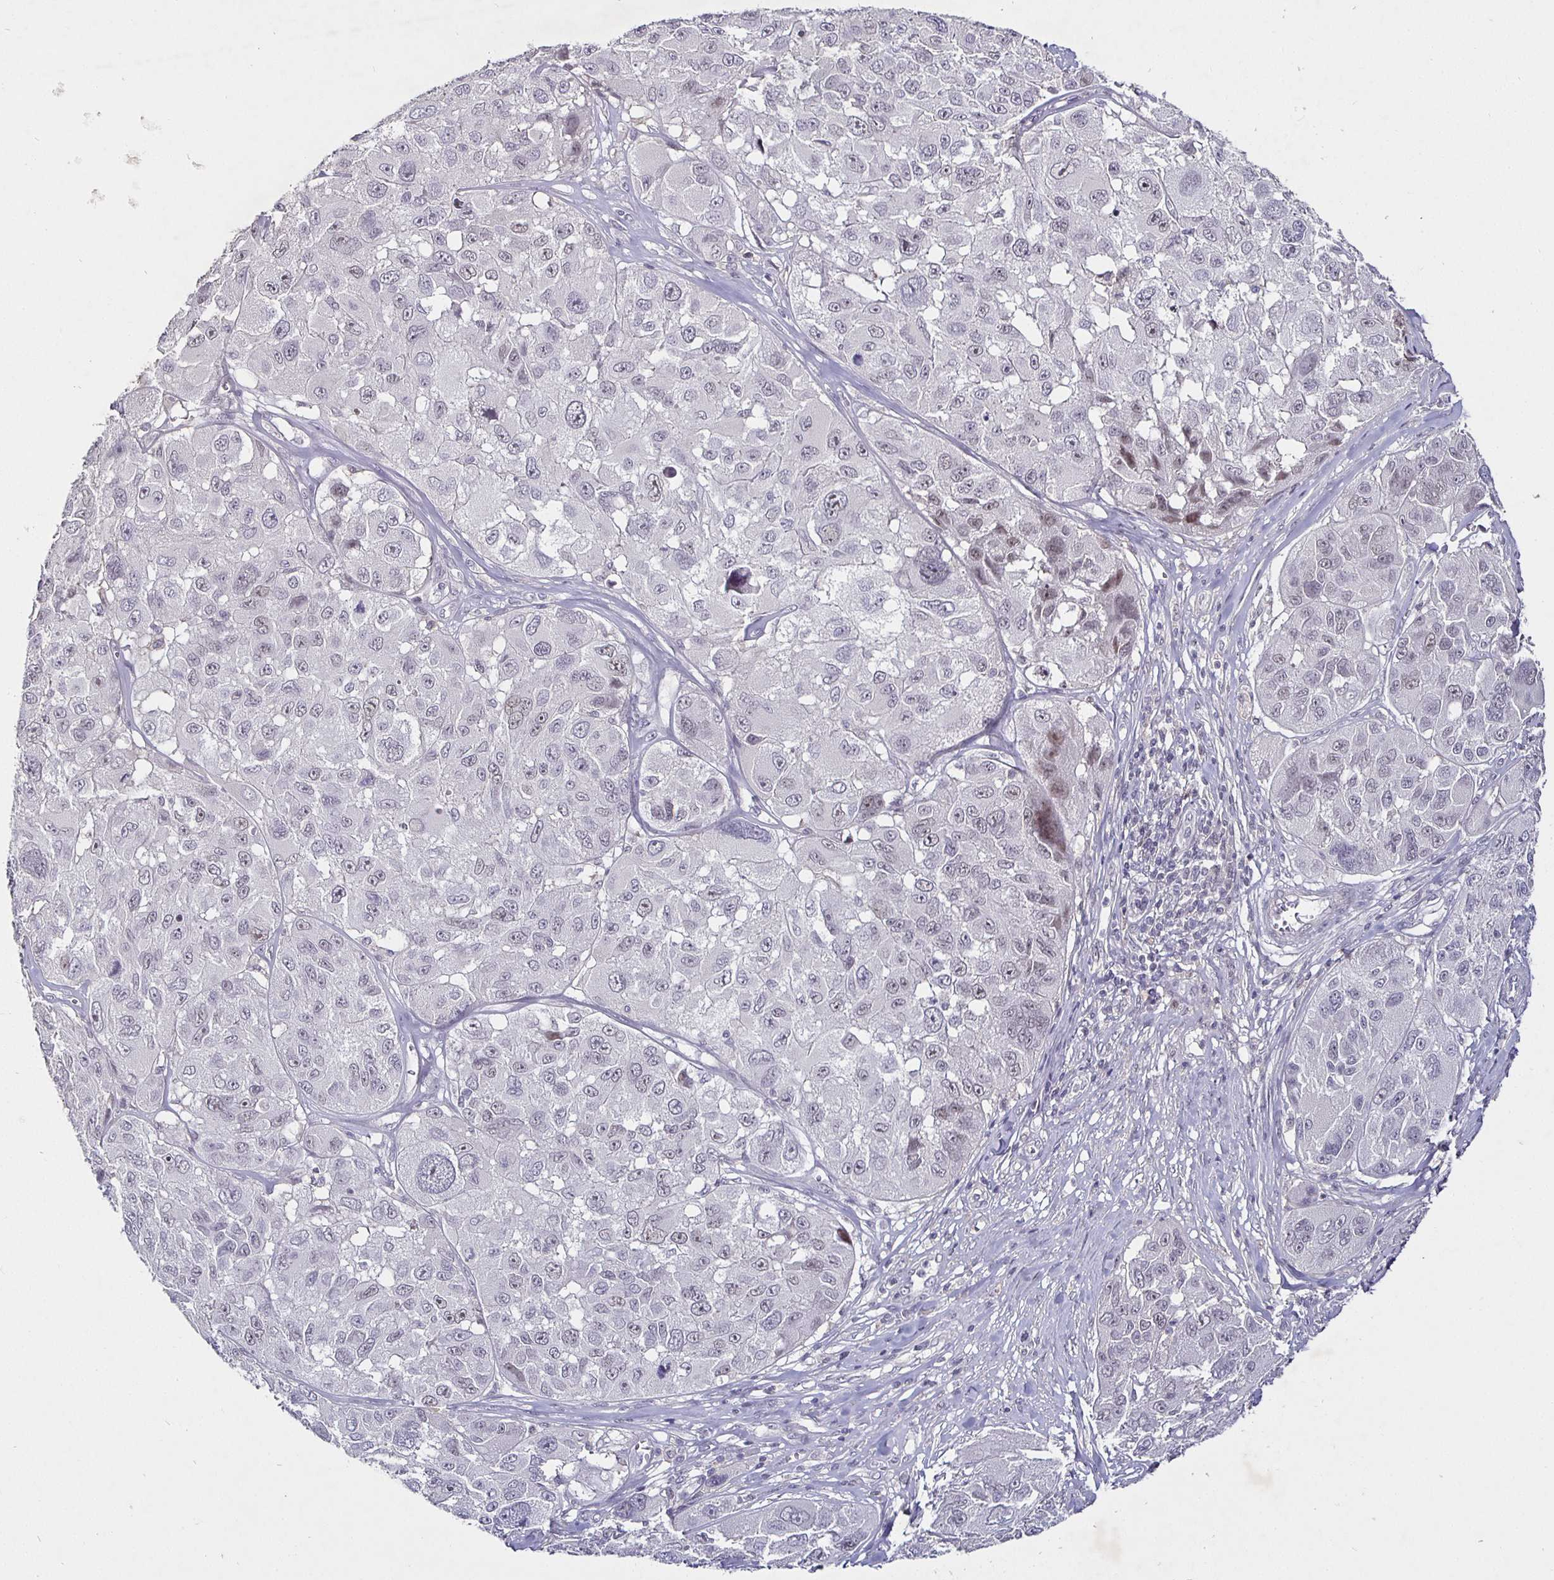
{"staining": {"intensity": "weak", "quantity": "25%-75%", "location": "nuclear"}, "tissue": "melanoma", "cell_type": "Tumor cells", "image_type": "cancer", "snomed": [{"axis": "morphology", "description": "Malignant melanoma, NOS"}, {"axis": "topography", "description": "Skin"}], "caption": "DAB (3,3'-diaminobenzidine) immunohistochemical staining of human malignant melanoma shows weak nuclear protein positivity in about 25%-75% of tumor cells. (Brightfield microscopy of DAB IHC at high magnification).", "gene": "MLH1", "patient": {"sex": "female", "age": 66}}